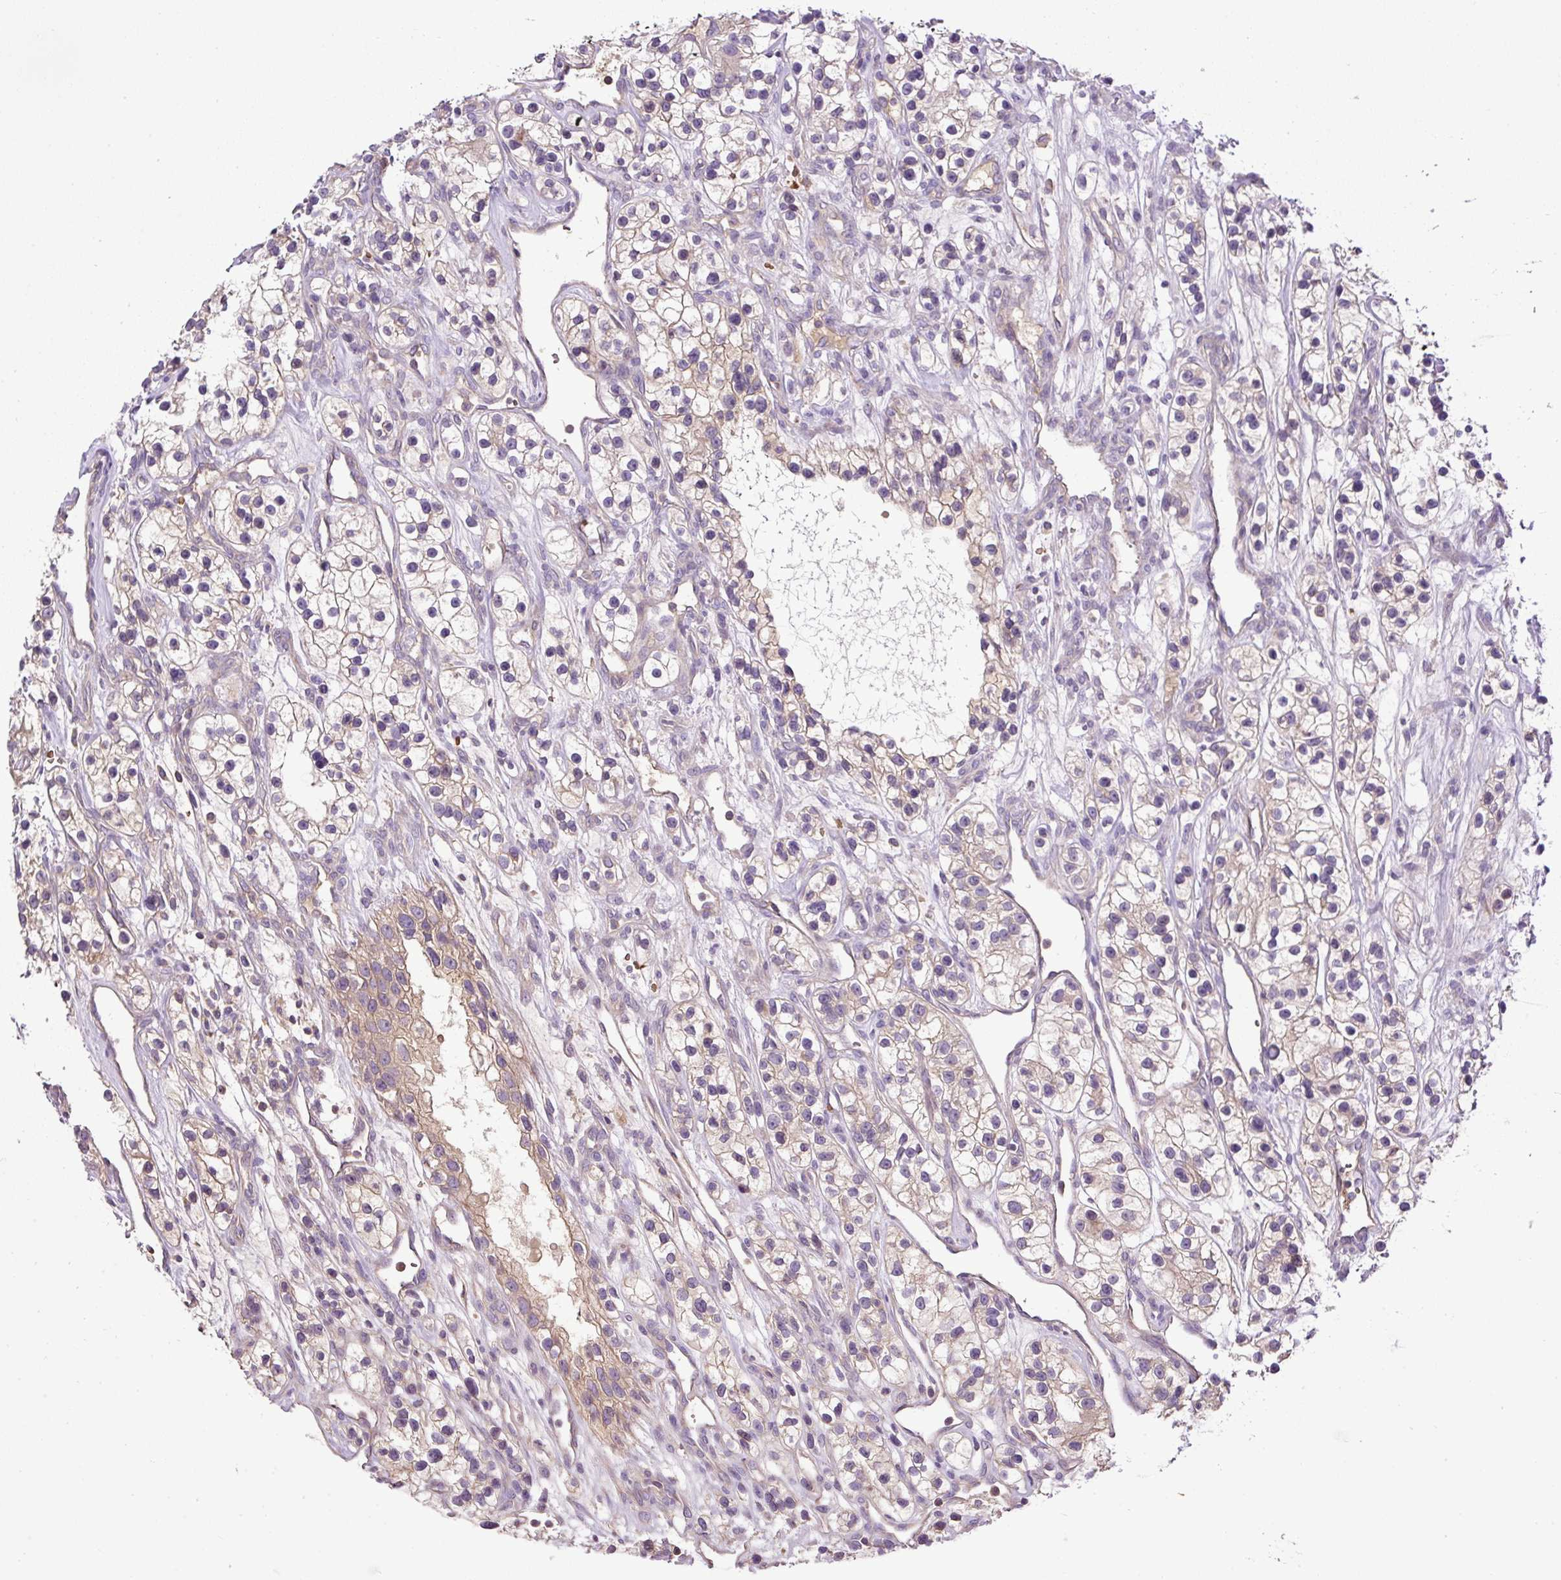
{"staining": {"intensity": "weak", "quantity": "<25%", "location": "cytoplasmic/membranous"}, "tissue": "renal cancer", "cell_type": "Tumor cells", "image_type": "cancer", "snomed": [{"axis": "morphology", "description": "Adenocarcinoma, NOS"}, {"axis": "topography", "description": "Kidney"}], "caption": "The micrograph demonstrates no staining of tumor cells in renal cancer. Brightfield microscopy of immunohistochemistry stained with DAB (3,3'-diaminobenzidine) (brown) and hematoxylin (blue), captured at high magnification.", "gene": "CXCL13", "patient": {"sex": "female", "age": 57}}